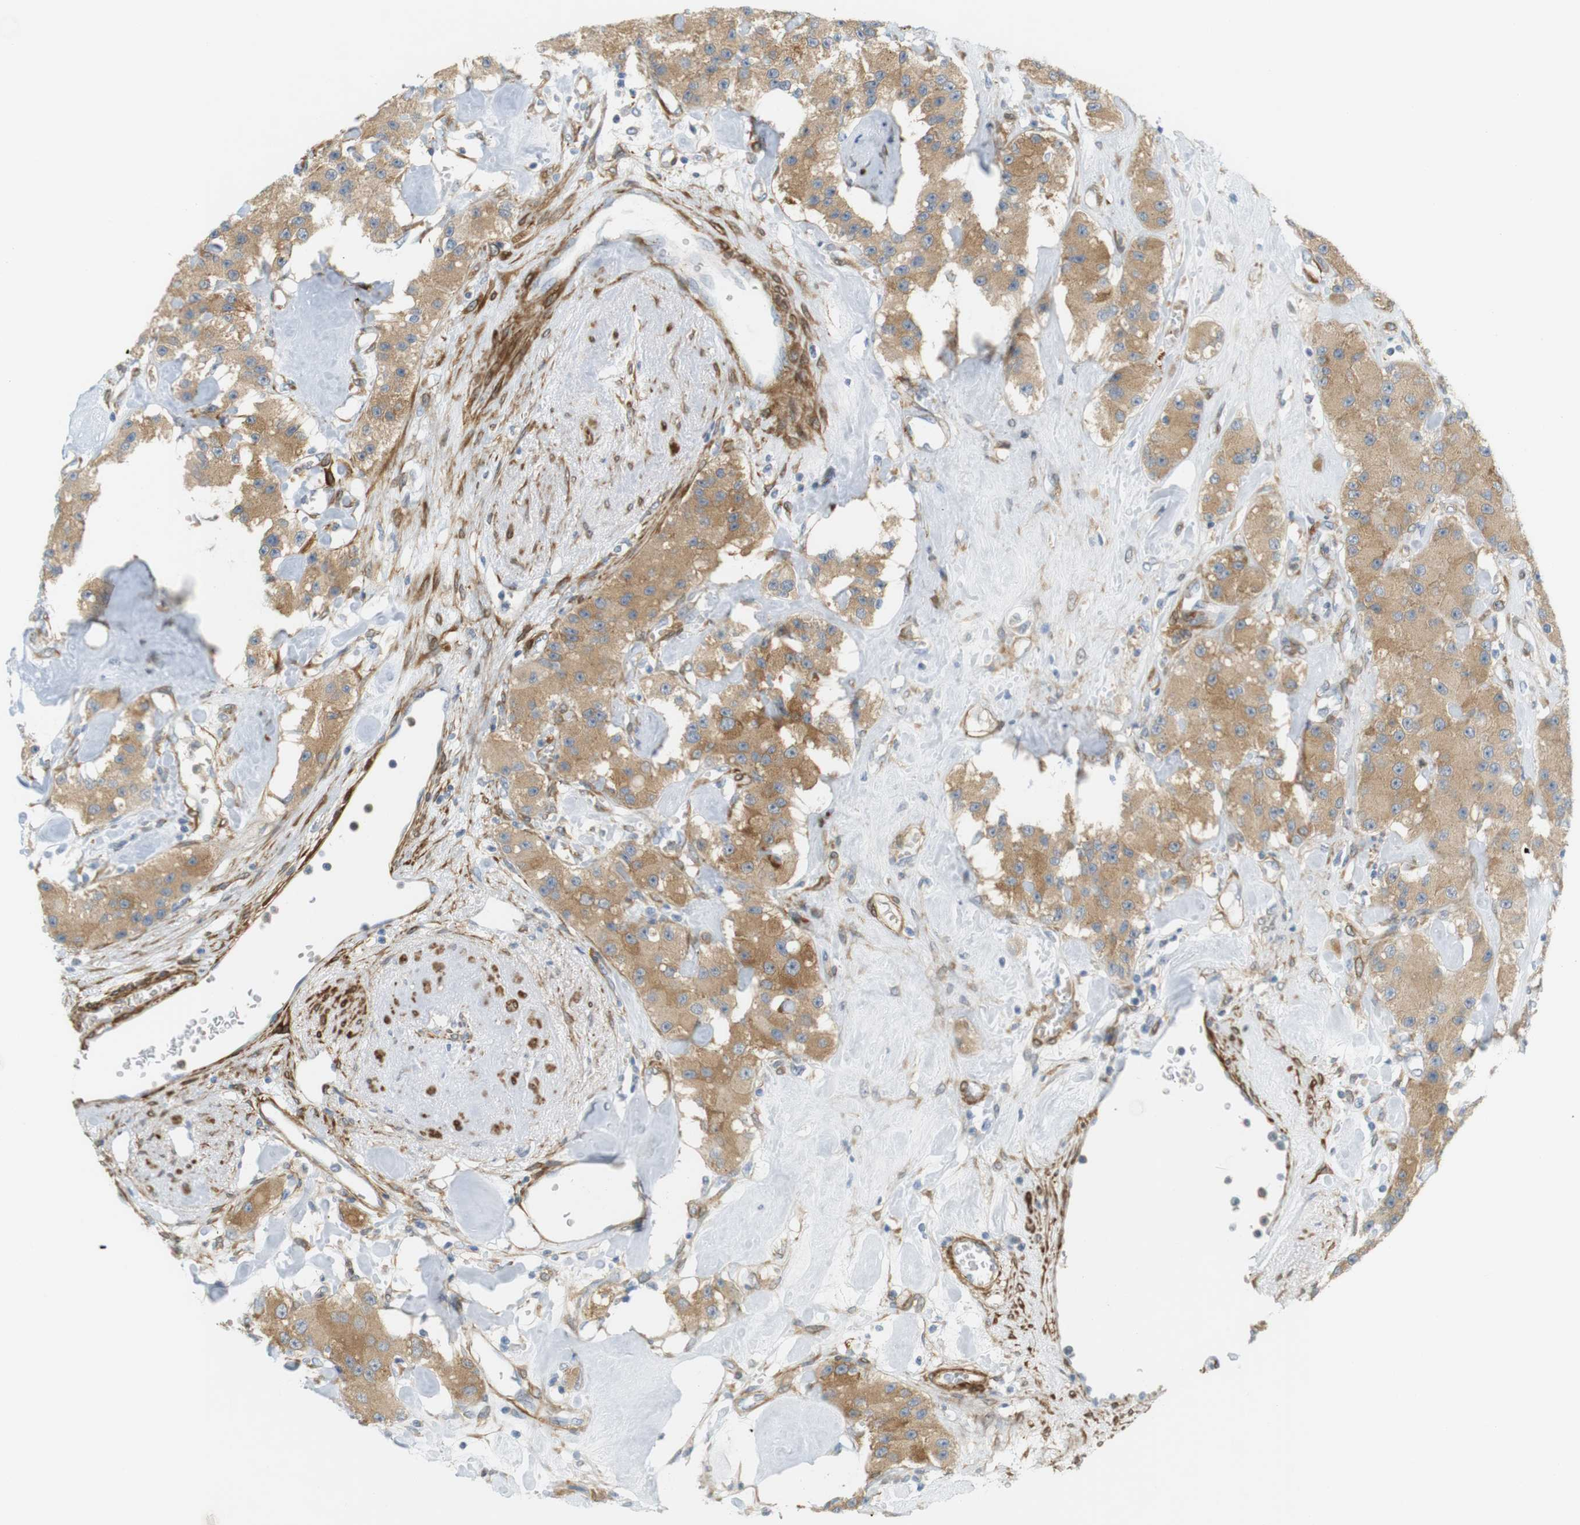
{"staining": {"intensity": "moderate", "quantity": ">75%", "location": "cytoplasmic/membranous"}, "tissue": "carcinoid", "cell_type": "Tumor cells", "image_type": "cancer", "snomed": [{"axis": "morphology", "description": "Carcinoid, malignant, NOS"}, {"axis": "topography", "description": "Pancreas"}], "caption": "High-power microscopy captured an IHC image of malignant carcinoid, revealing moderate cytoplasmic/membranous positivity in about >75% of tumor cells.", "gene": "PDE3A", "patient": {"sex": "male", "age": 41}}